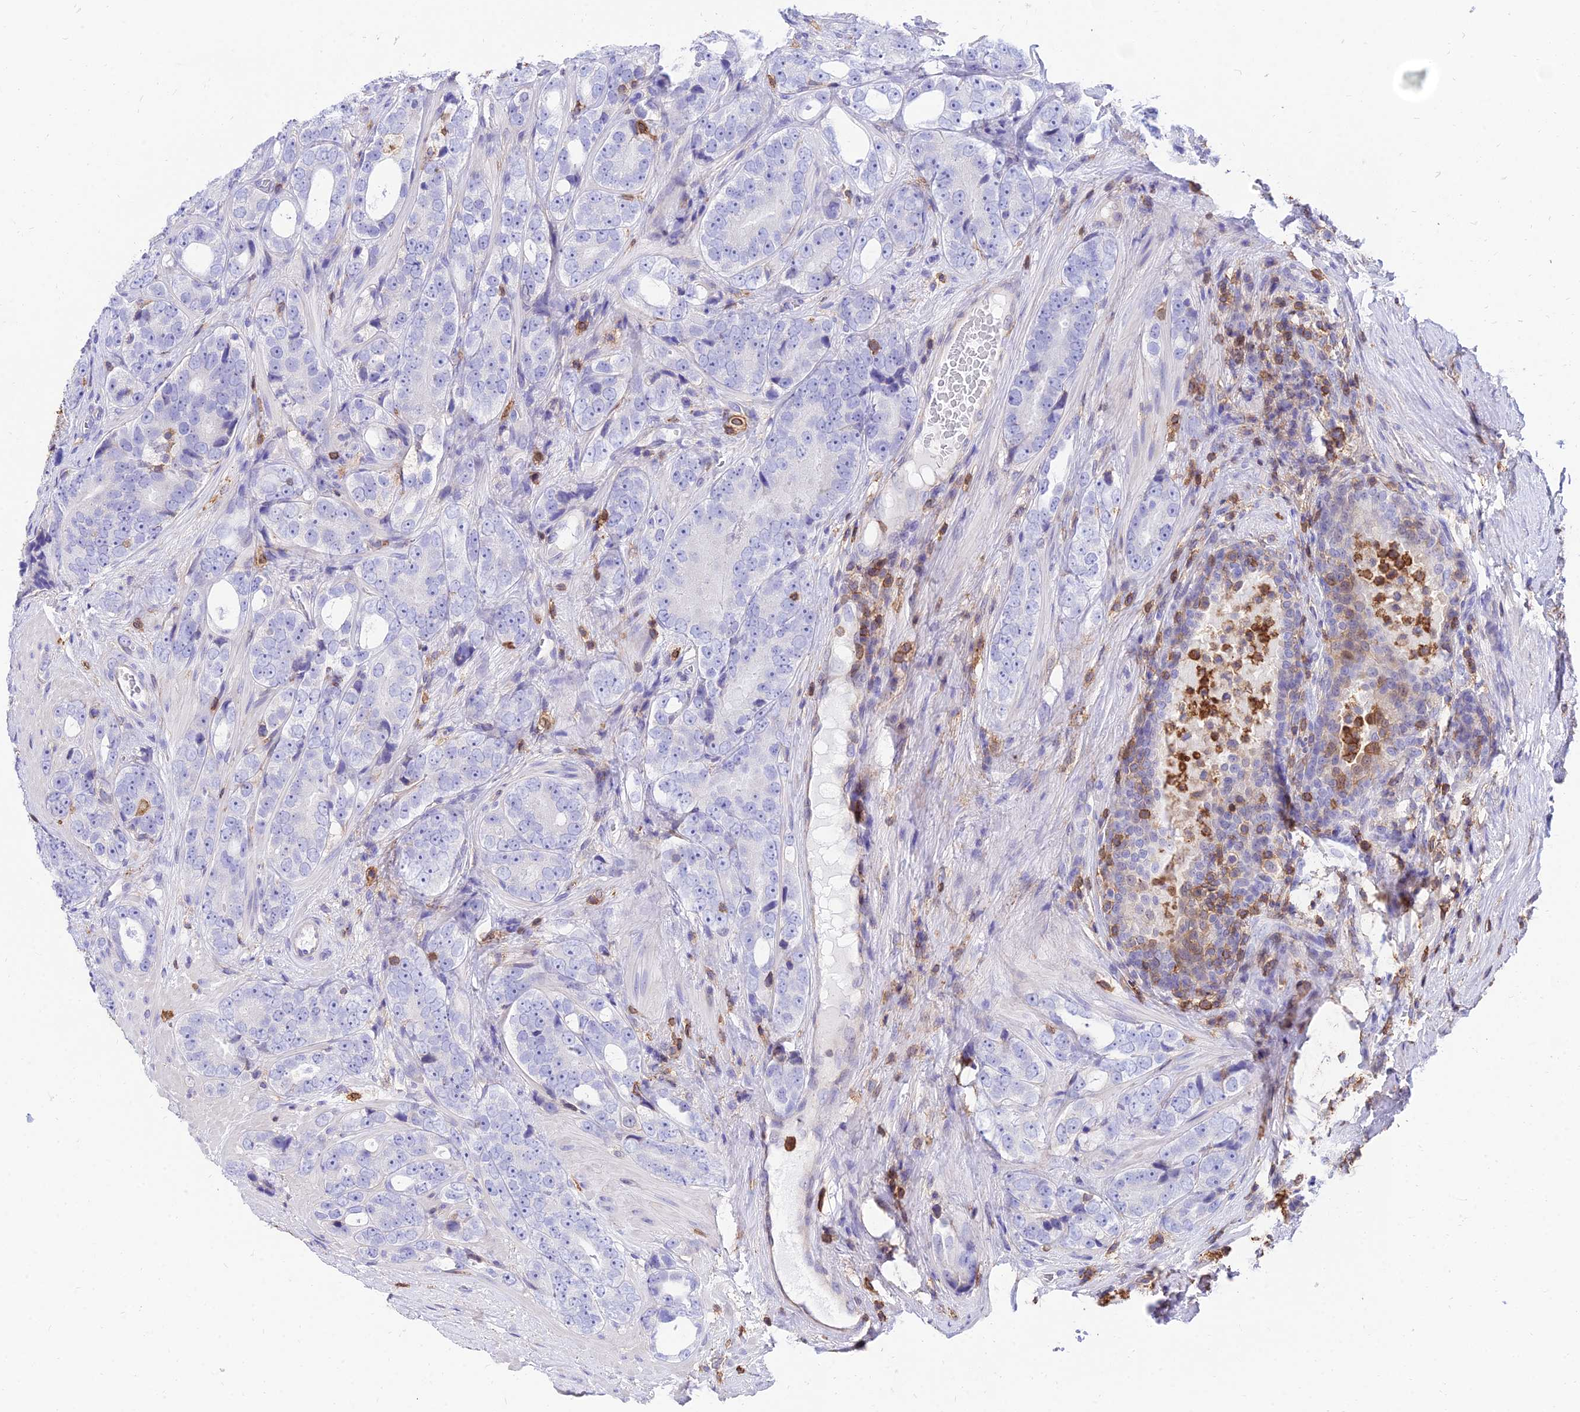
{"staining": {"intensity": "negative", "quantity": "none", "location": "none"}, "tissue": "prostate cancer", "cell_type": "Tumor cells", "image_type": "cancer", "snomed": [{"axis": "morphology", "description": "Adenocarcinoma, High grade"}, {"axis": "topography", "description": "Prostate"}], "caption": "Prostate cancer (high-grade adenocarcinoma) stained for a protein using immunohistochemistry reveals no expression tumor cells.", "gene": "SREK1IP1", "patient": {"sex": "male", "age": 56}}